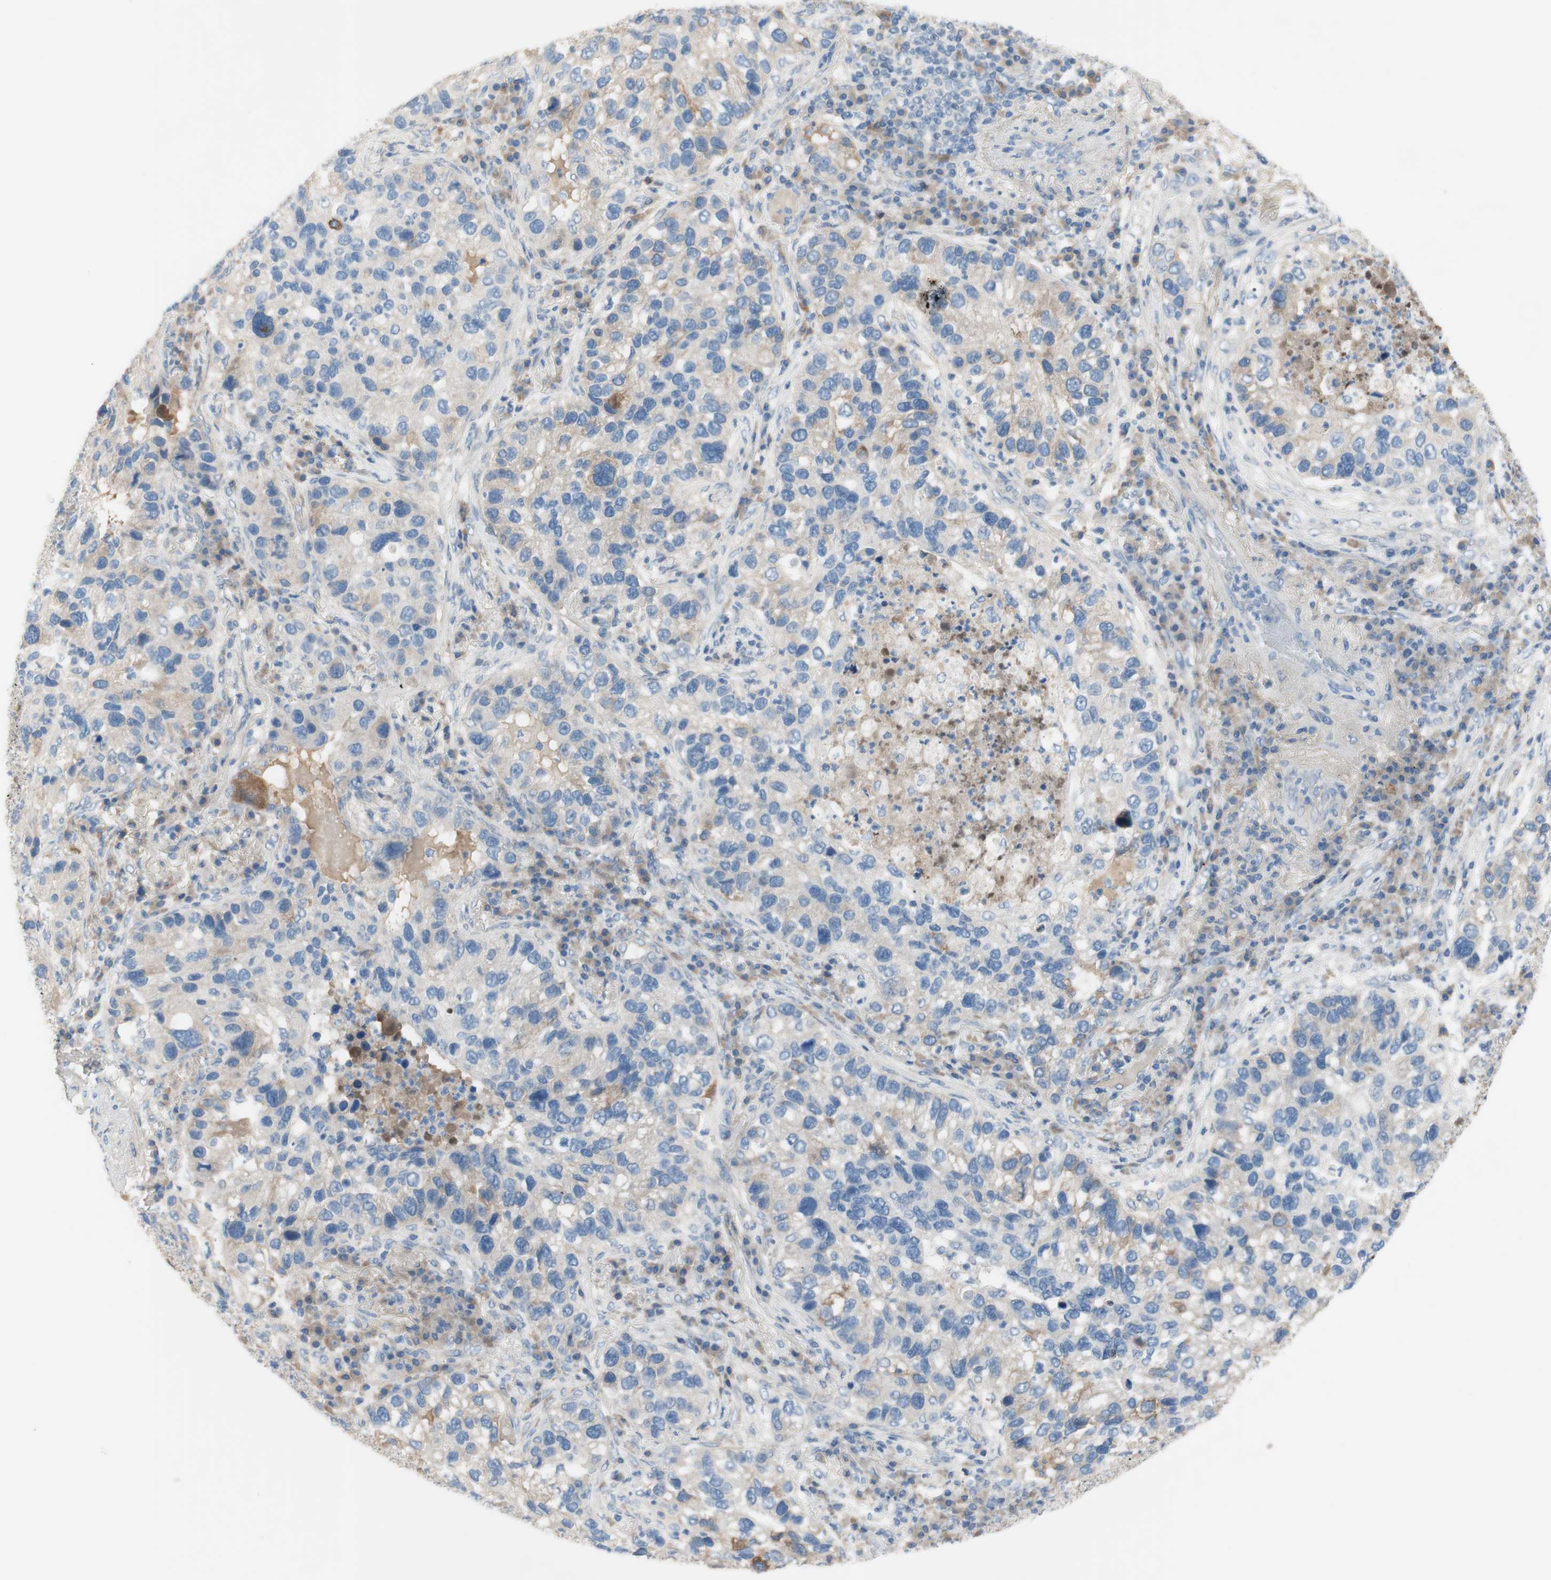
{"staining": {"intensity": "moderate", "quantity": "<25%", "location": "cytoplasmic/membranous"}, "tissue": "lung cancer", "cell_type": "Tumor cells", "image_type": "cancer", "snomed": [{"axis": "morphology", "description": "Normal tissue, NOS"}, {"axis": "morphology", "description": "Adenocarcinoma, NOS"}, {"axis": "topography", "description": "Bronchus"}, {"axis": "topography", "description": "Lung"}], "caption": "Protein analysis of adenocarcinoma (lung) tissue exhibits moderate cytoplasmic/membranous staining in approximately <25% of tumor cells. (DAB (3,3'-diaminobenzidine) IHC, brown staining for protein, blue staining for nuclei).", "gene": "FDFT1", "patient": {"sex": "male", "age": 54}}